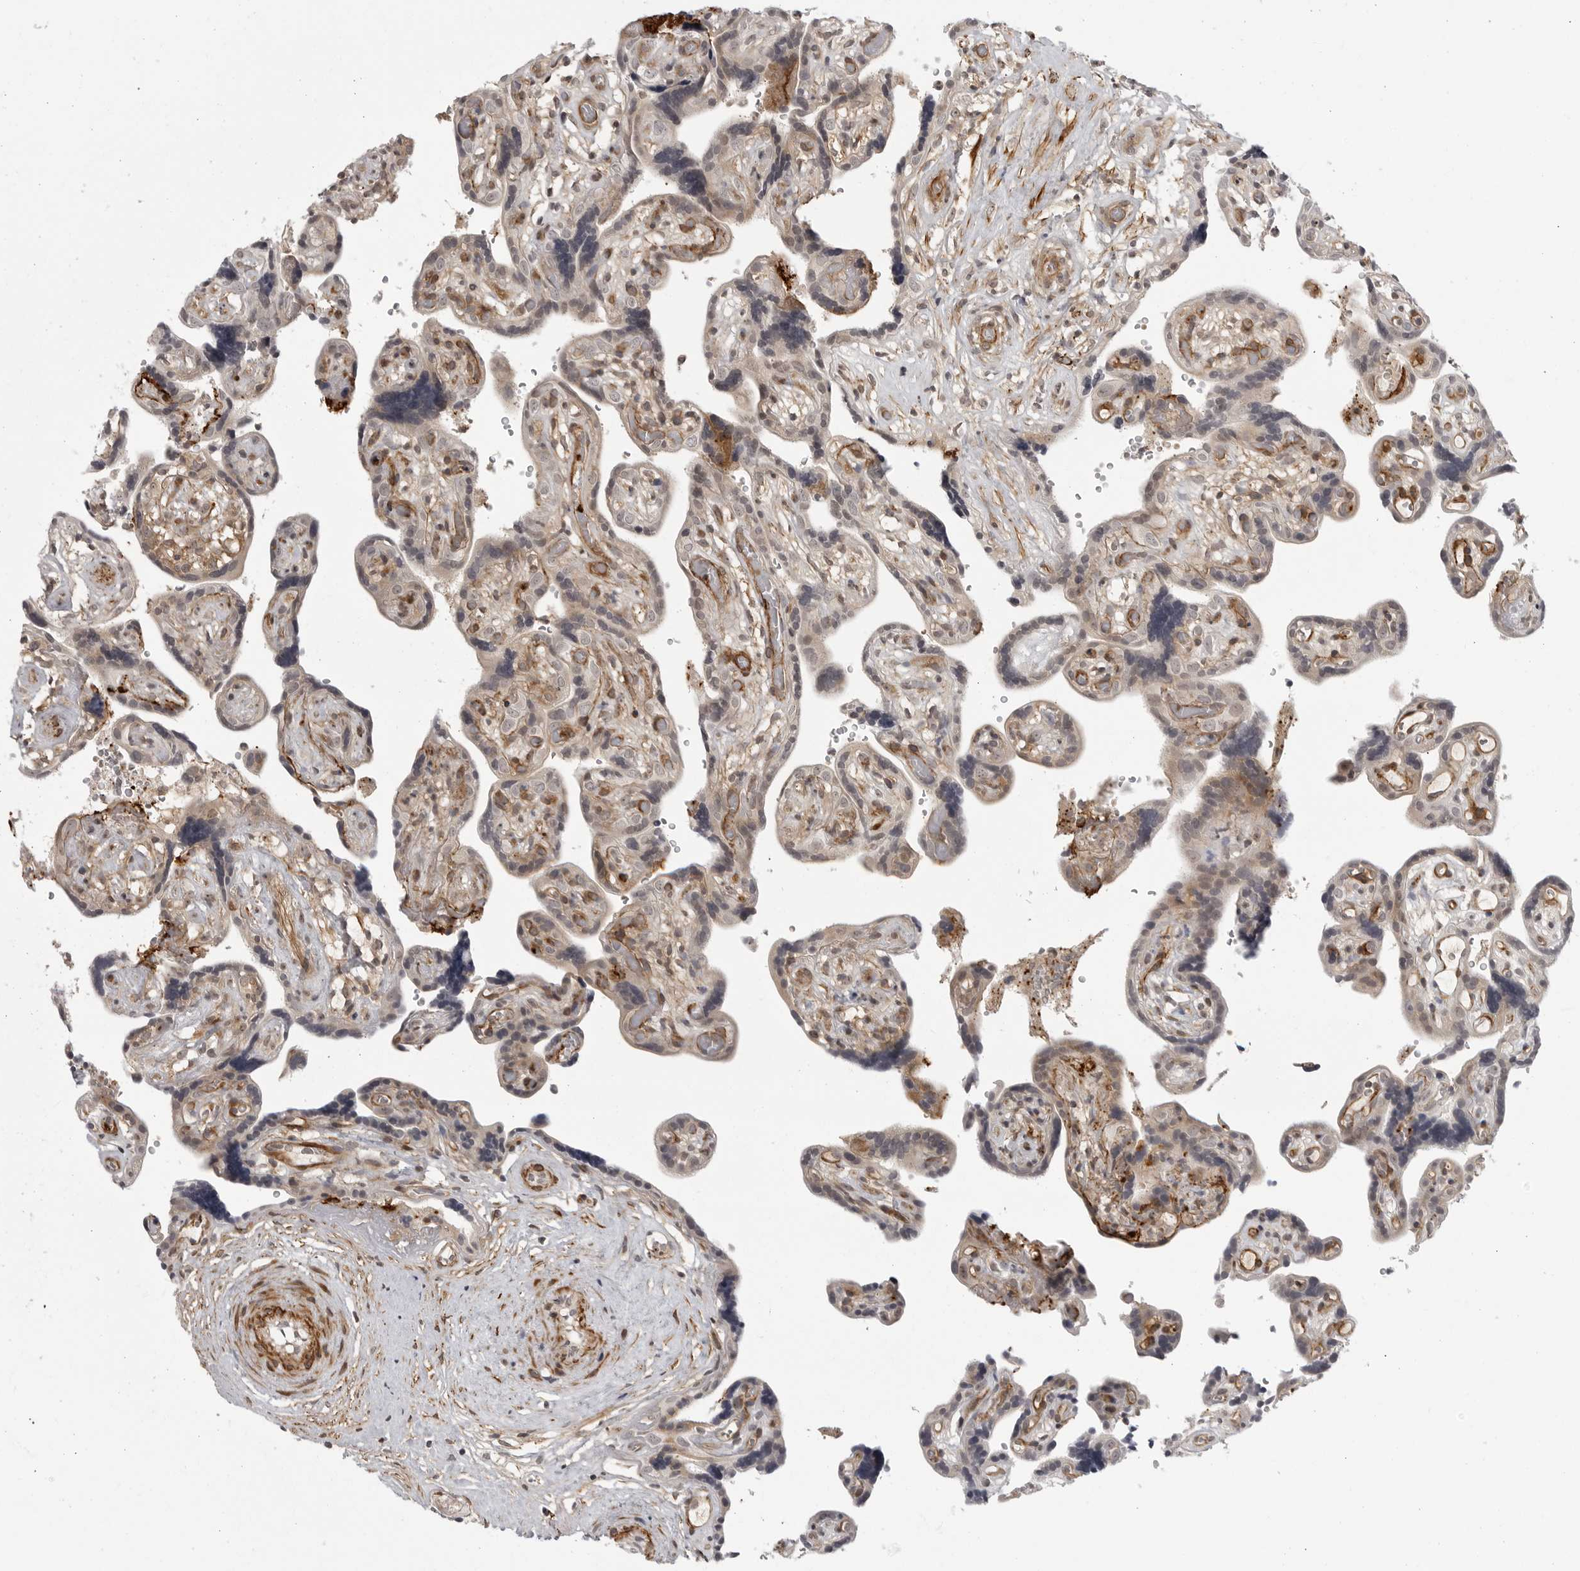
{"staining": {"intensity": "moderate", "quantity": ">75%", "location": "cytoplasmic/membranous,nuclear"}, "tissue": "placenta", "cell_type": "Decidual cells", "image_type": "normal", "snomed": [{"axis": "morphology", "description": "Normal tissue, NOS"}, {"axis": "topography", "description": "Placenta"}], "caption": "Moderate cytoplasmic/membranous,nuclear staining for a protein is seen in about >75% of decidual cells of unremarkable placenta using immunohistochemistry.", "gene": "TUT4", "patient": {"sex": "female", "age": 30}}